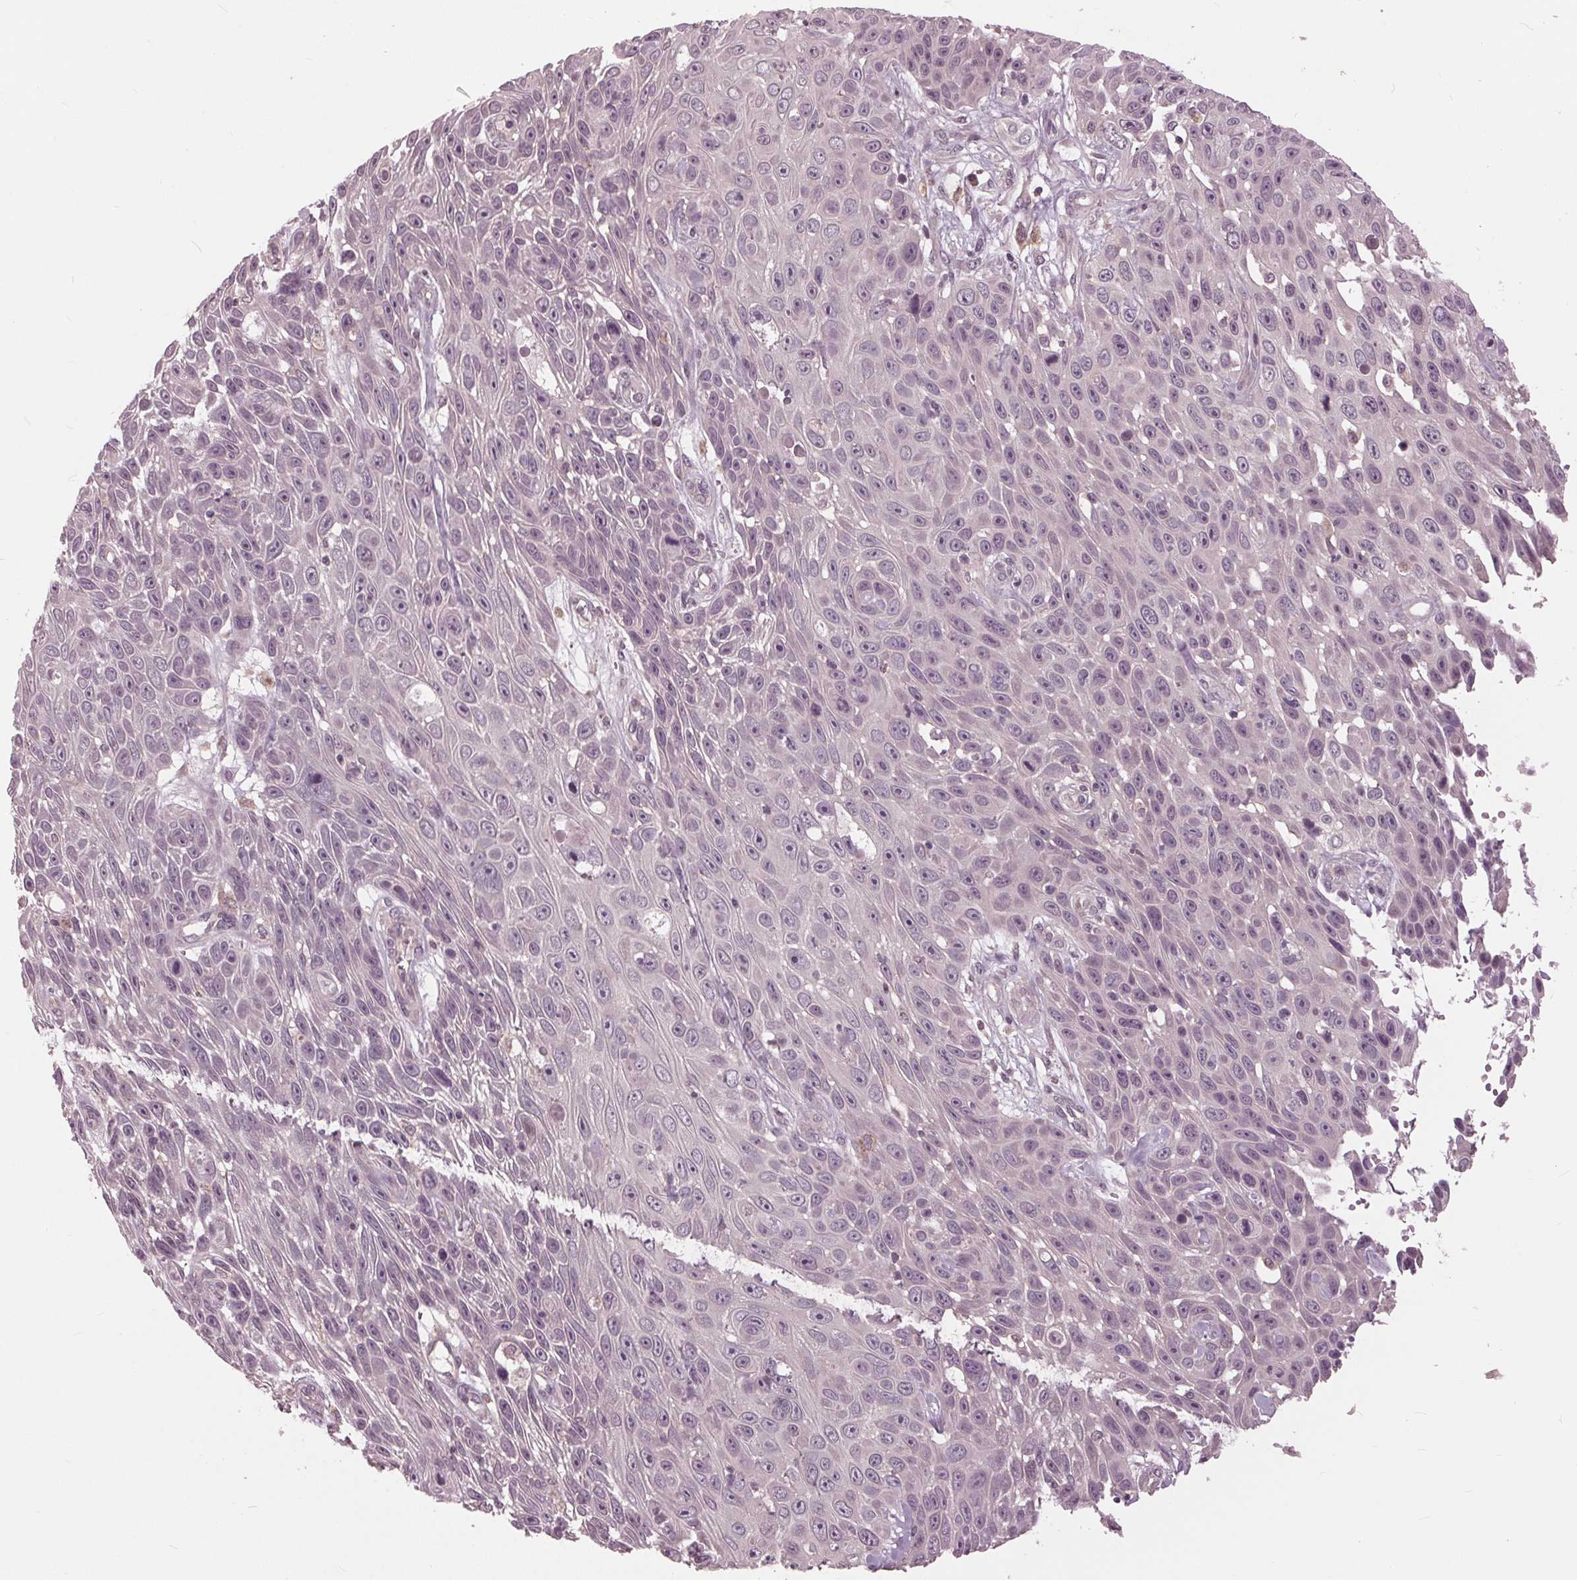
{"staining": {"intensity": "negative", "quantity": "none", "location": "none"}, "tissue": "skin cancer", "cell_type": "Tumor cells", "image_type": "cancer", "snomed": [{"axis": "morphology", "description": "Squamous cell carcinoma, NOS"}, {"axis": "topography", "description": "Skin"}], "caption": "Tumor cells show no significant protein expression in squamous cell carcinoma (skin). (Stains: DAB (3,3'-diaminobenzidine) IHC with hematoxylin counter stain, Microscopy: brightfield microscopy at high magnification).", "gene": "SIGLEC6", "patient": {"sex": "male", "age": 82}}